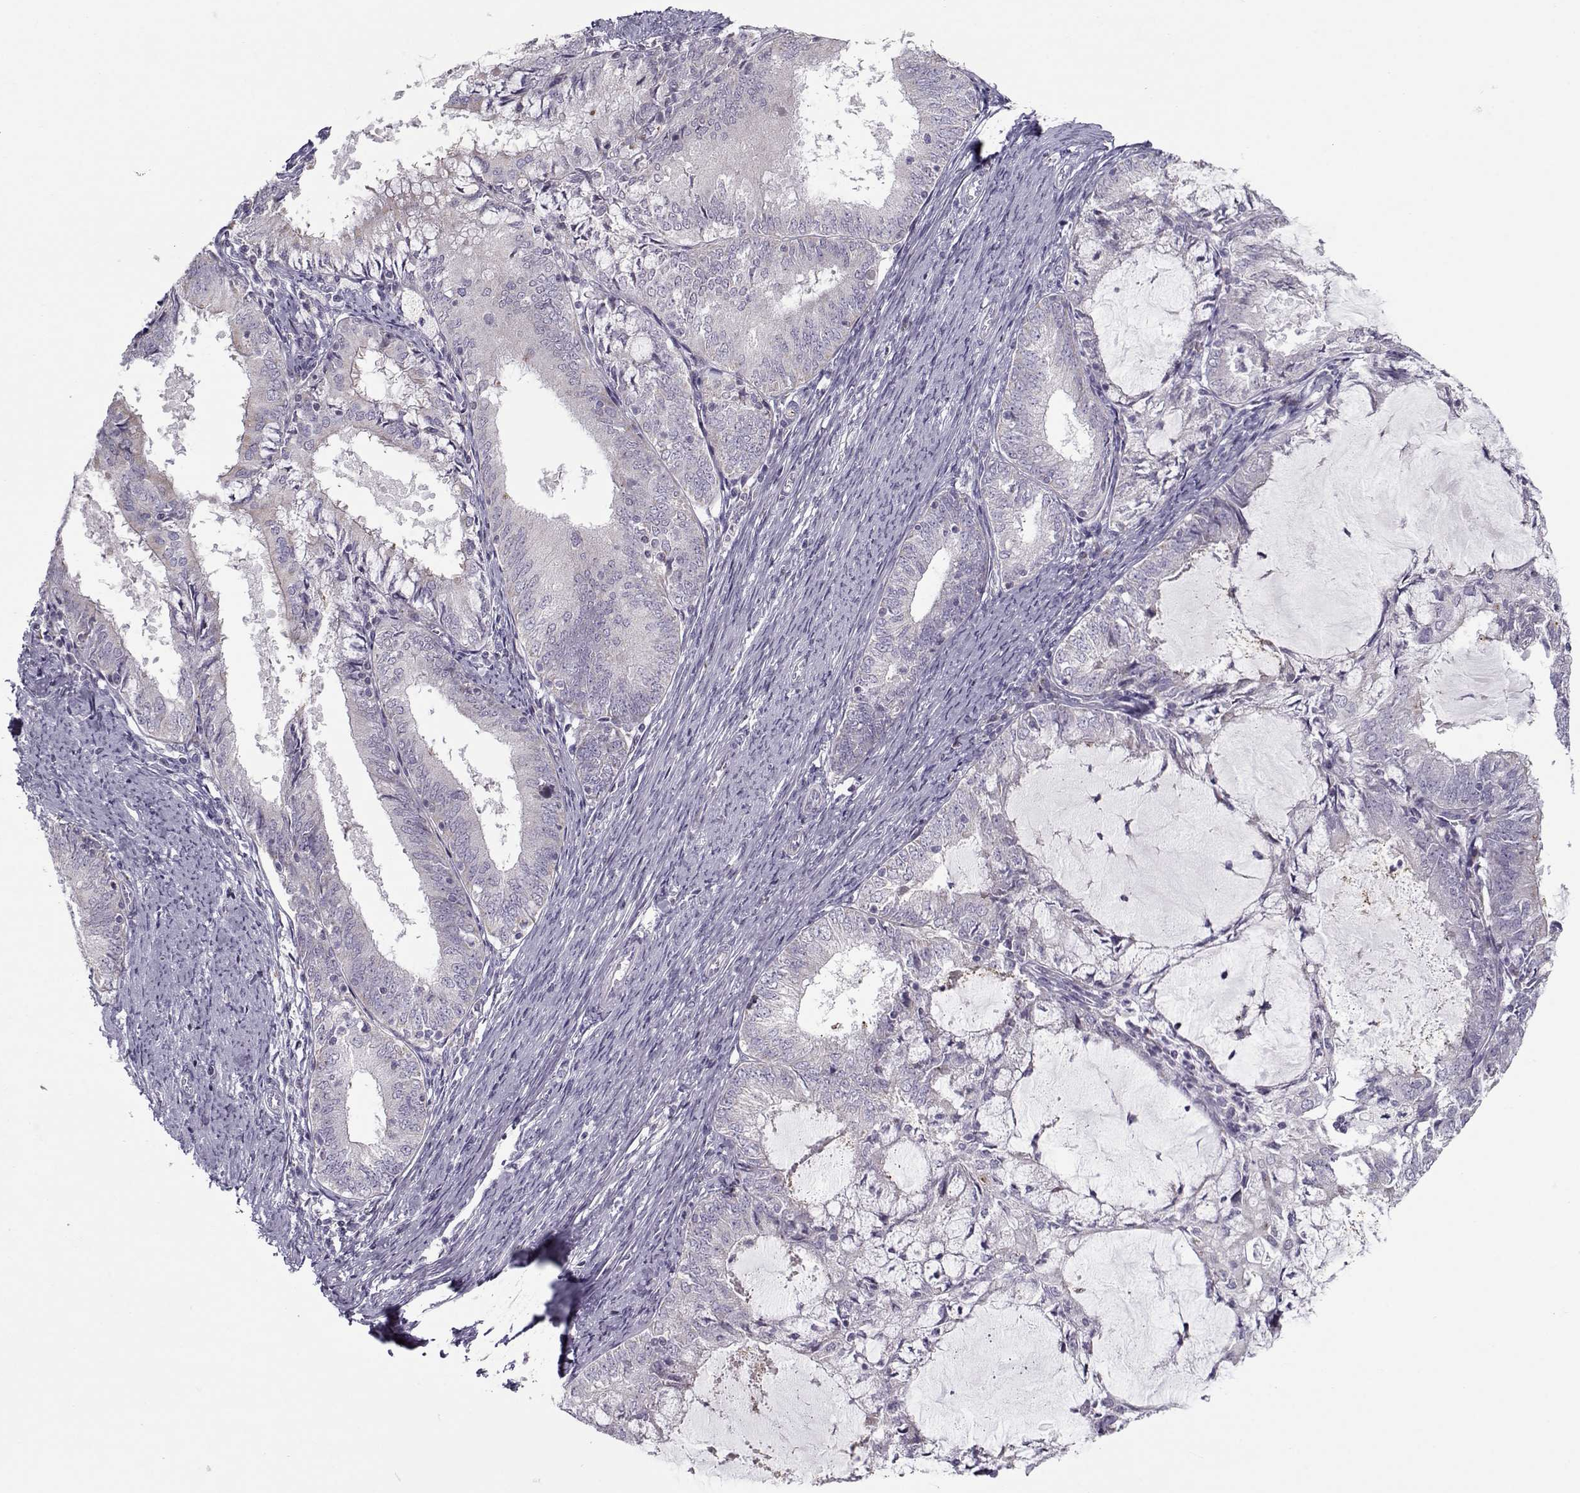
{"staining": {"intensity": "negative", "quantity": "none", "location": "none"}, "tissue": "endometrial cancer", "cell_type": "Tumor cells", "image_type": "cancer", "snomed": [{"axis": "morphology", "description": "Adenocarcinoma, NOS"}, {"axis": "topography", "description": "Endometrium"}], "caption": "Immunohistochemistry histopathology image of human adenocarcinoma (endometrial) stained for a protein (brown), which exhibits no expression in tumor cells.", "gene": "KLF17", "patient": {"sex": "female", "age": 57}}